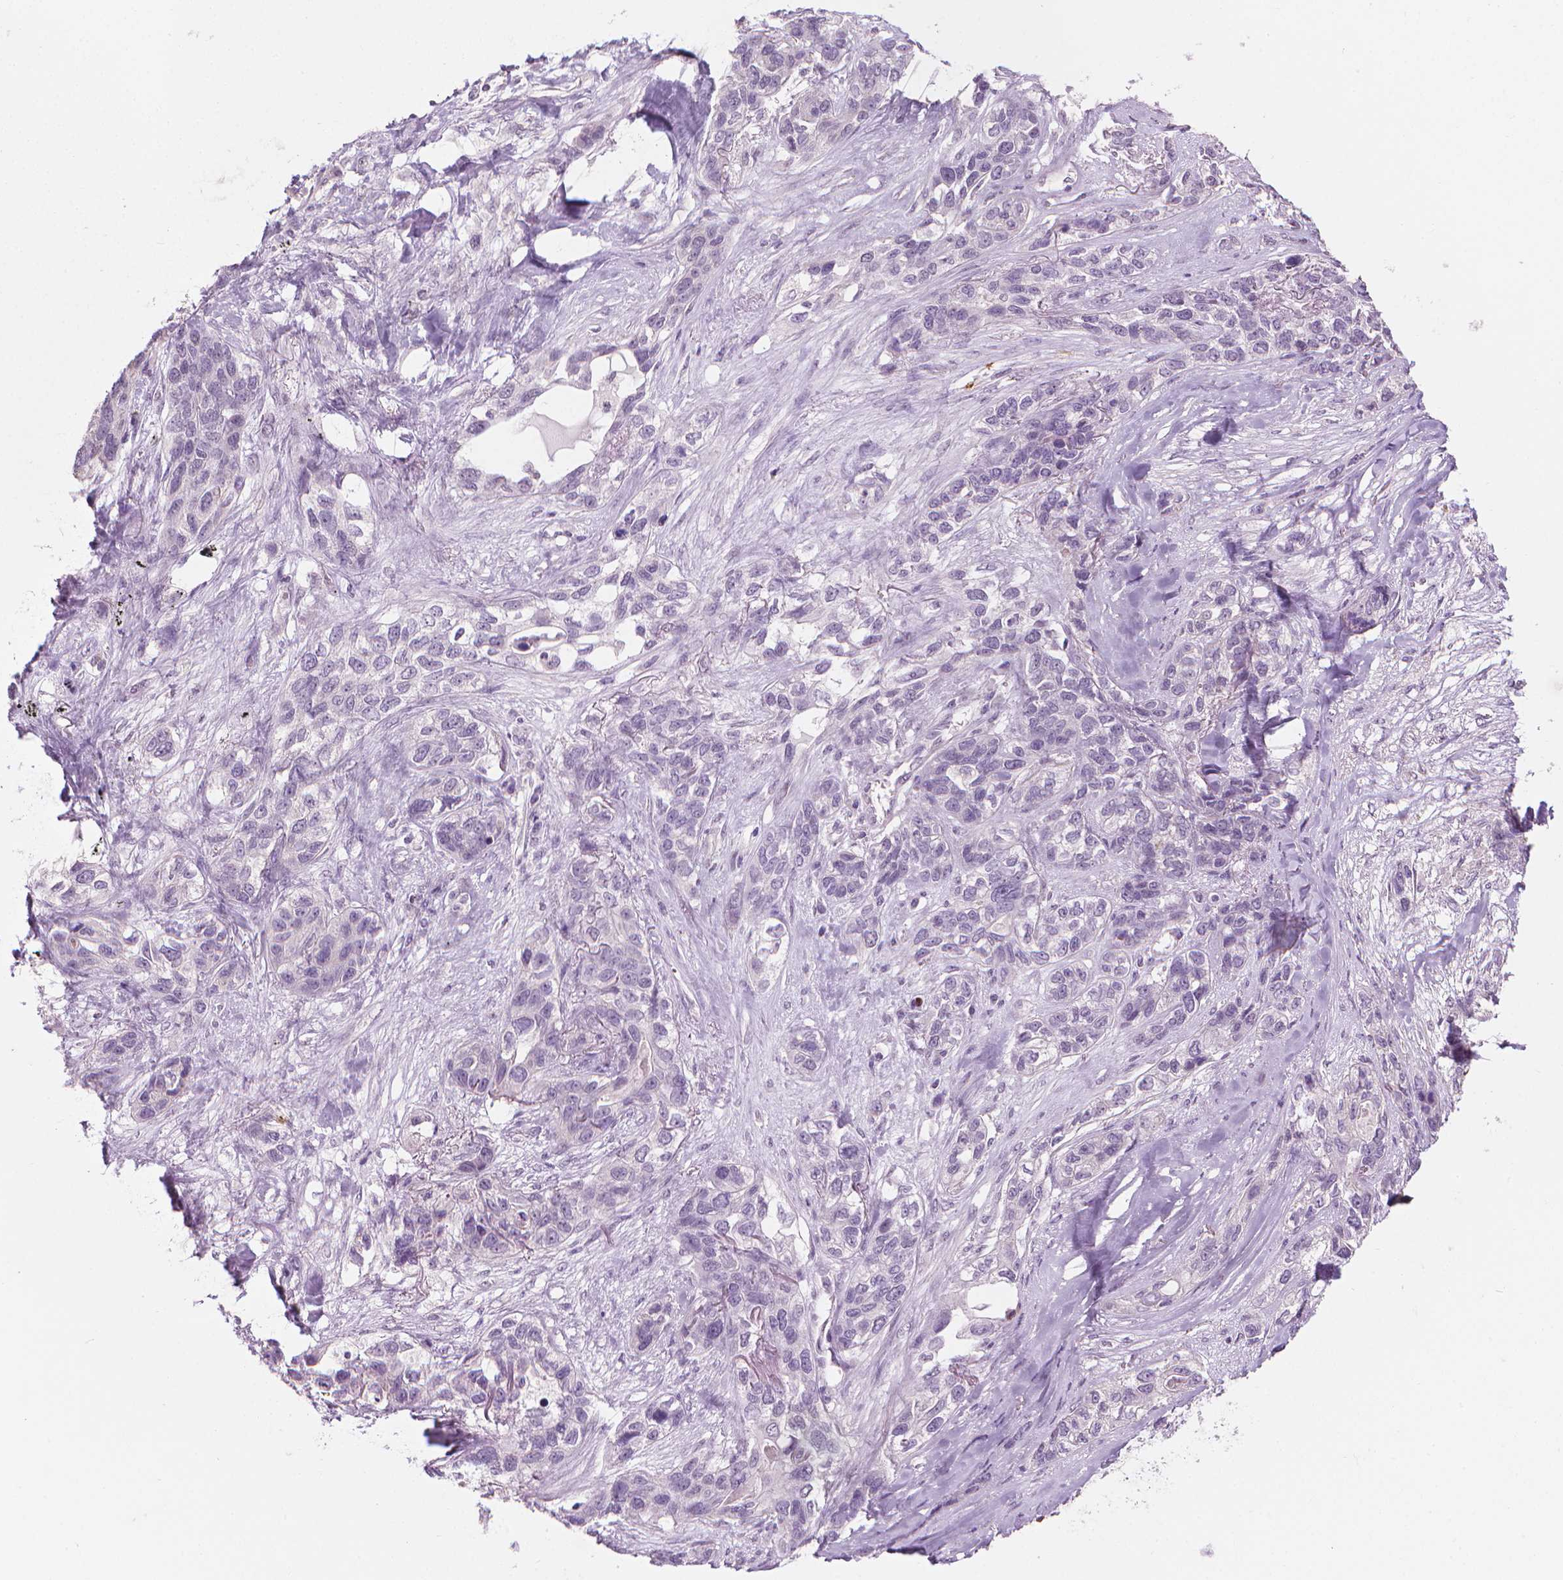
{"staining": {"intensity": "negative", "quantity": "none", "location": "none"}, "tissue": "lung cancer", "cell_type": "Tumor cells", "image_type": "cancer", "snomed": [{"axis": "morphology", "description": "Squamous cell carcinoma, NOS"}, {"axis": "topography", "description": "Lung"}], "caption": "An immunohistochemistry histopathology image of squamous cell carcinoma (lung) is shown. There is no staining in tumor cells of squamous cell carcinoma (lung).", "gene": "SAXO2", "patient": {"sex": "female", "age": 70}}